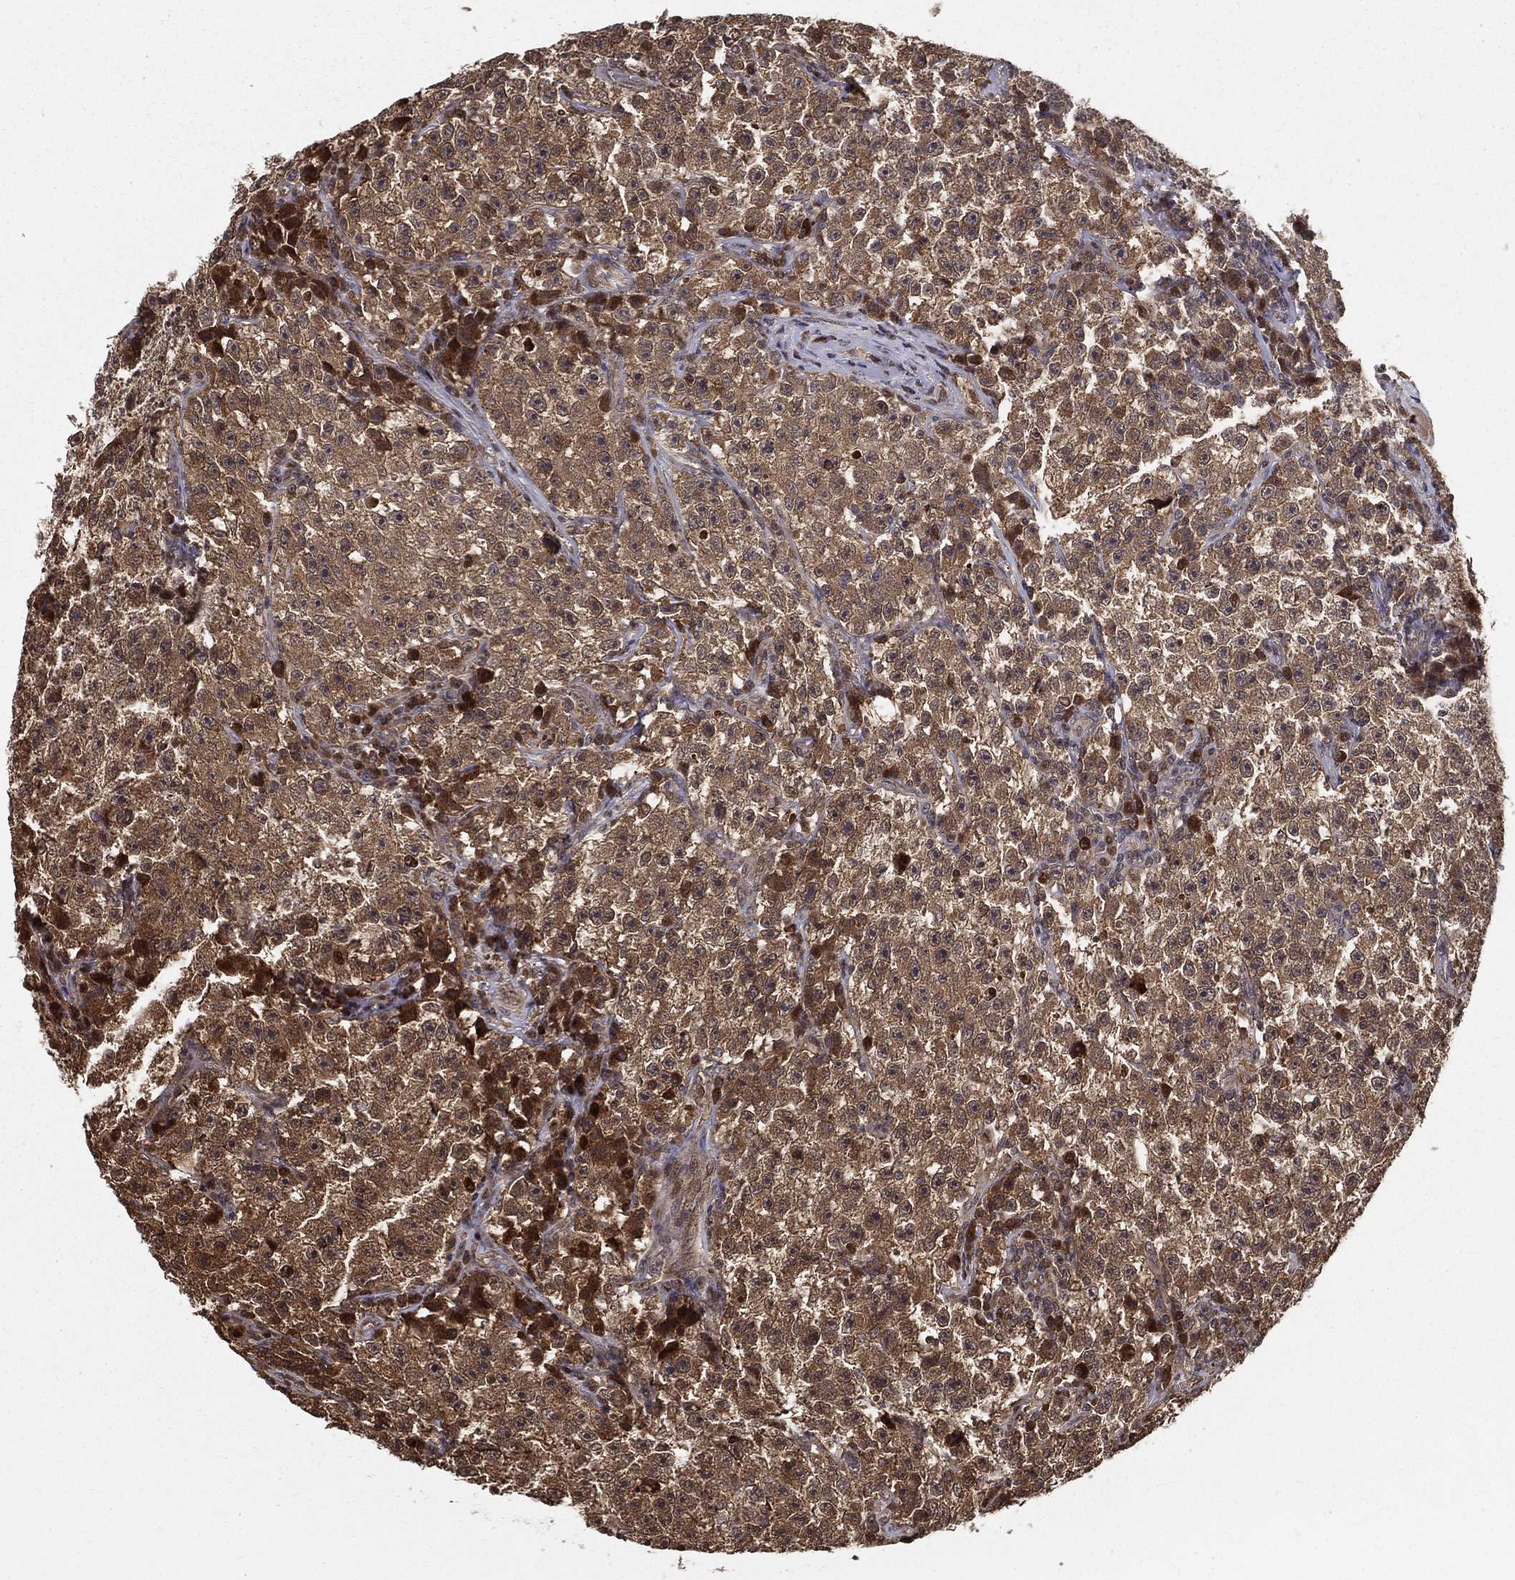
{"staining": {"intensity": "moderate", "quantity": ">75%", "location": "cytoplasmic/membranous"}, "tissue": "testis cancer", "cell_type": "Tumor cells", "image_type": "cancer", "snomed": [{"axis": "morphology", "description": "Seminoma, NOS"}, {"axis": "topography", "description": "Testis"}], "caption": "Protein staining of testis cancer (seminoma) tissue displays moderate cytoplasmic/membranous expression in about >75% of tumor cells. Nuclei are stained in blue.", "gene": "SLC6A6", "patient": {"sex": "male", "age": 22}}